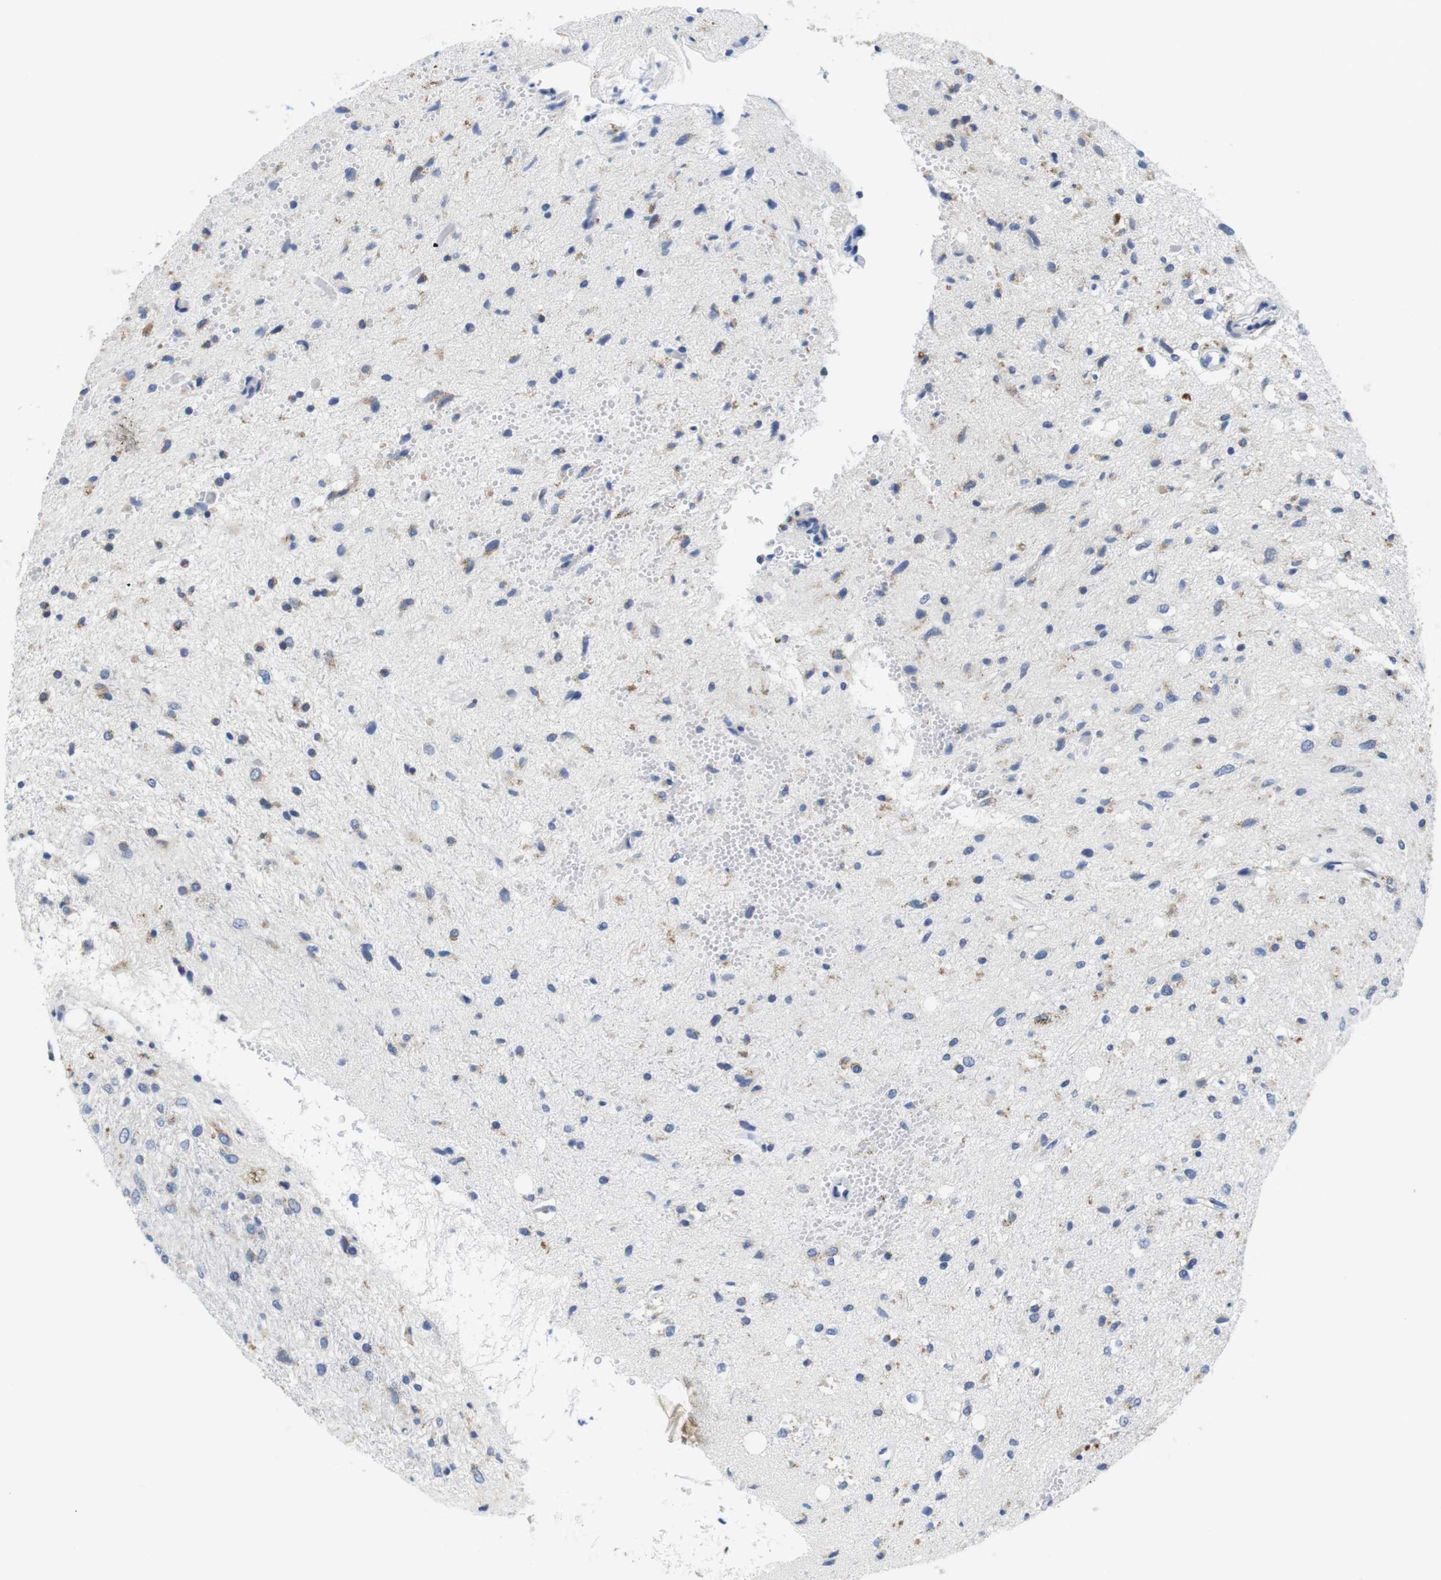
{"staining": {"intensity": "negative", "quantity": "none", "location": "none"}, "tissue": "glioma", "cell_type": "Tumor cells", "image_type": "cancer", "snomed": [{"axis": "morphology", "description": "Glioma, malignant, Low grade"}, {"axis": "topography", "description": "Brain"}], "caption": "This micrograph is of malignant low-grade glioma stained with IHC to label a protein in brown with the nuclei are counter-stained blue. There is no expression in tumor cells.", "gene": "CNGA2", "patient": {"sex": "male", "age": 77}}